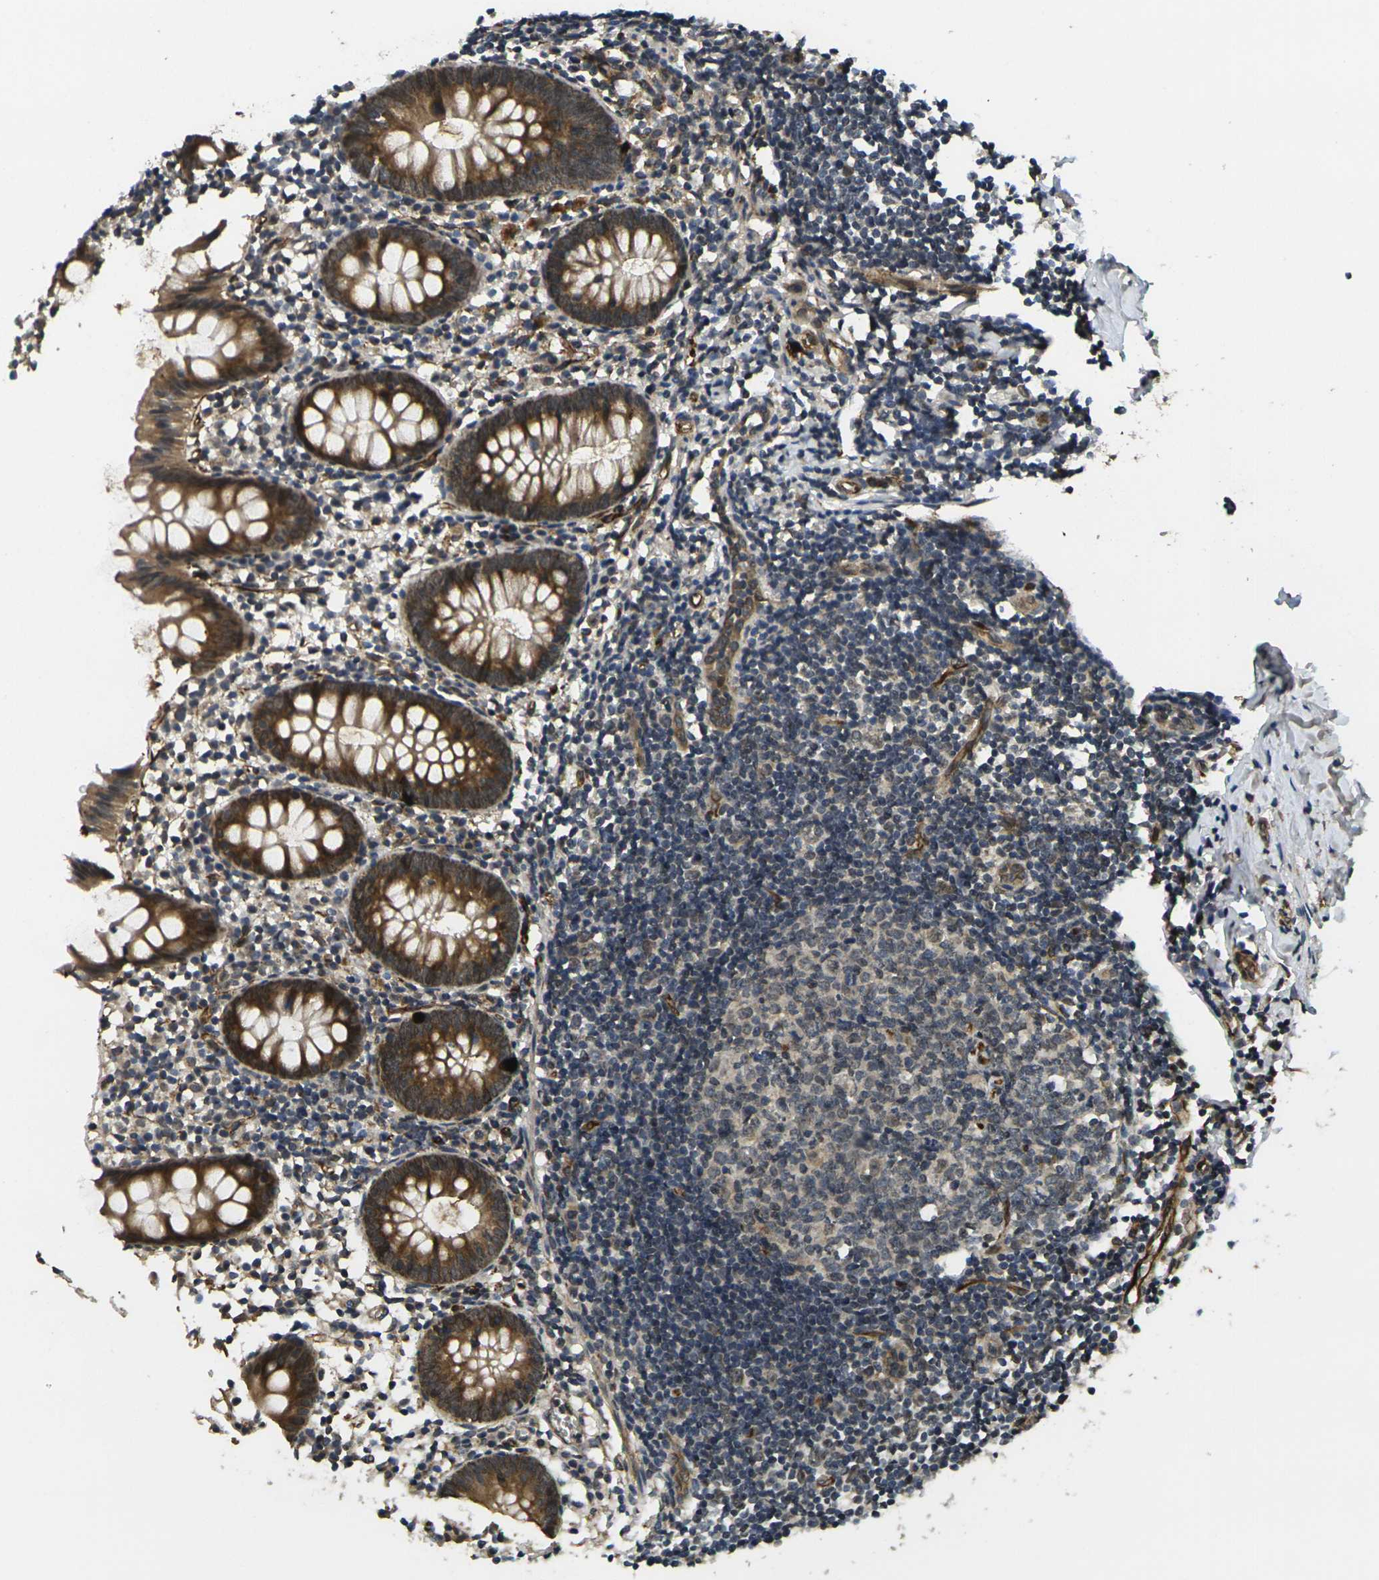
{"staining": {"intensity": "strong", "quantity": ">75%", "location": "cytoplasmic/membranous"}, "tissue": "appendix", "cell_type": "Glandular cells", "image_type": "normal", "snomed": [{"axis": "morphology", "description": "Normal tissue, NOS"}, {"axis": "topography", "description": "Appendix"}], "caption": "An IHC image of unremarkable tissue is shown. Protein staining in brown labels strong cytoplasmic/membranous positivity in appendix within glandular cells.", "gene": "FUT11", "patient": {"sex": "female", "age": 20}}